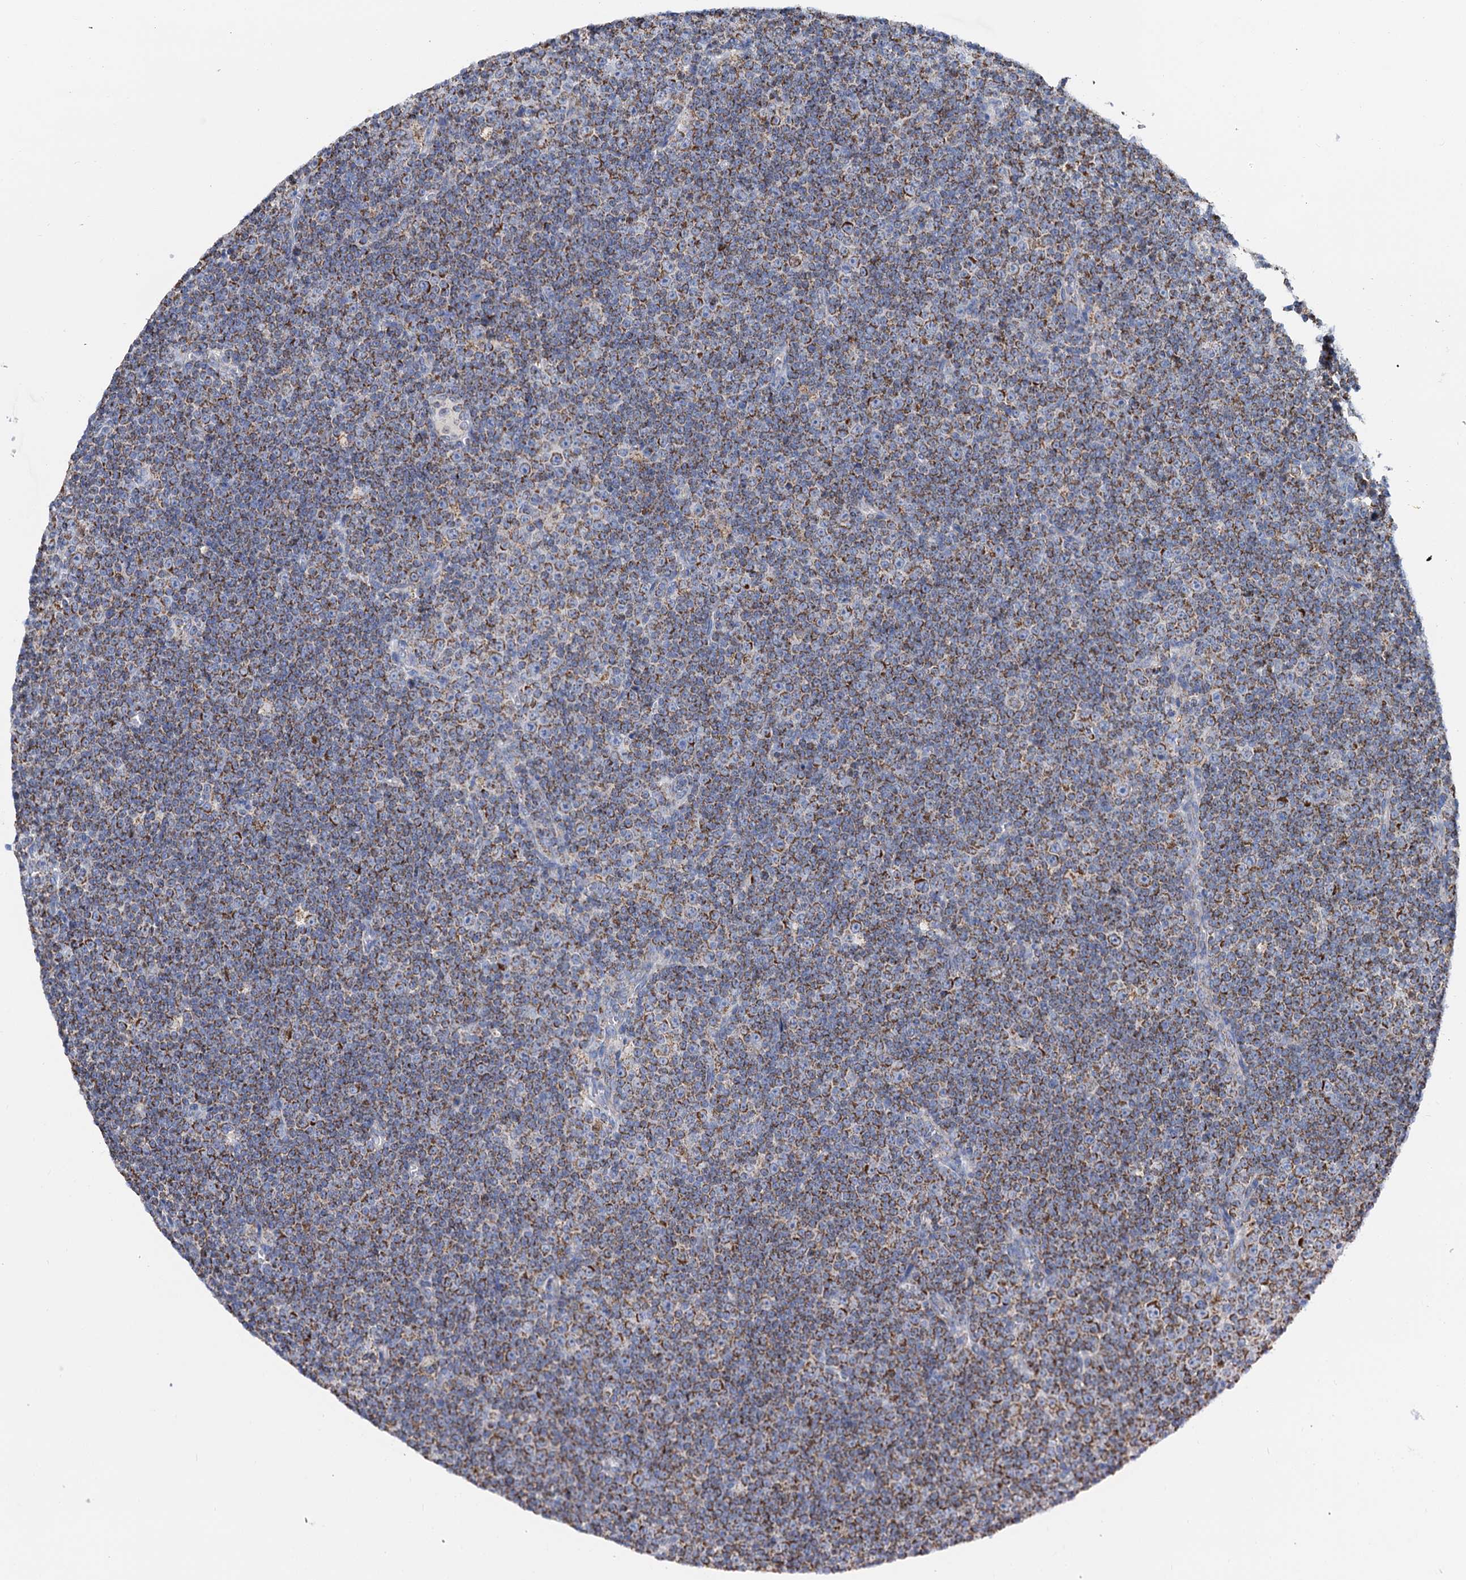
{"staining": {"intensity": "moderate", "quantity": ">75%", "location": "cytoplasmic/membranous"}, "tissue": "lymphoma", "cell_type": "Tumor cells", "image_type": "cancer", "snomed": [{"axis": "morphology", "description": "Malignant lymphoma, non-Hodgkin's type, Low grade"}, {"axis": "topography", "description": "Lymph node"}], "caption": "The image exhibits immunohistochemical staining of malignant lymphoma, non-Hodgkin's type (low-grade). There is moderate cytoplasmic/membranous expression is identified in about >75% of tumor cells.", "gene": "C2CD3", "patient": {"sex": "female", "age": 67}}